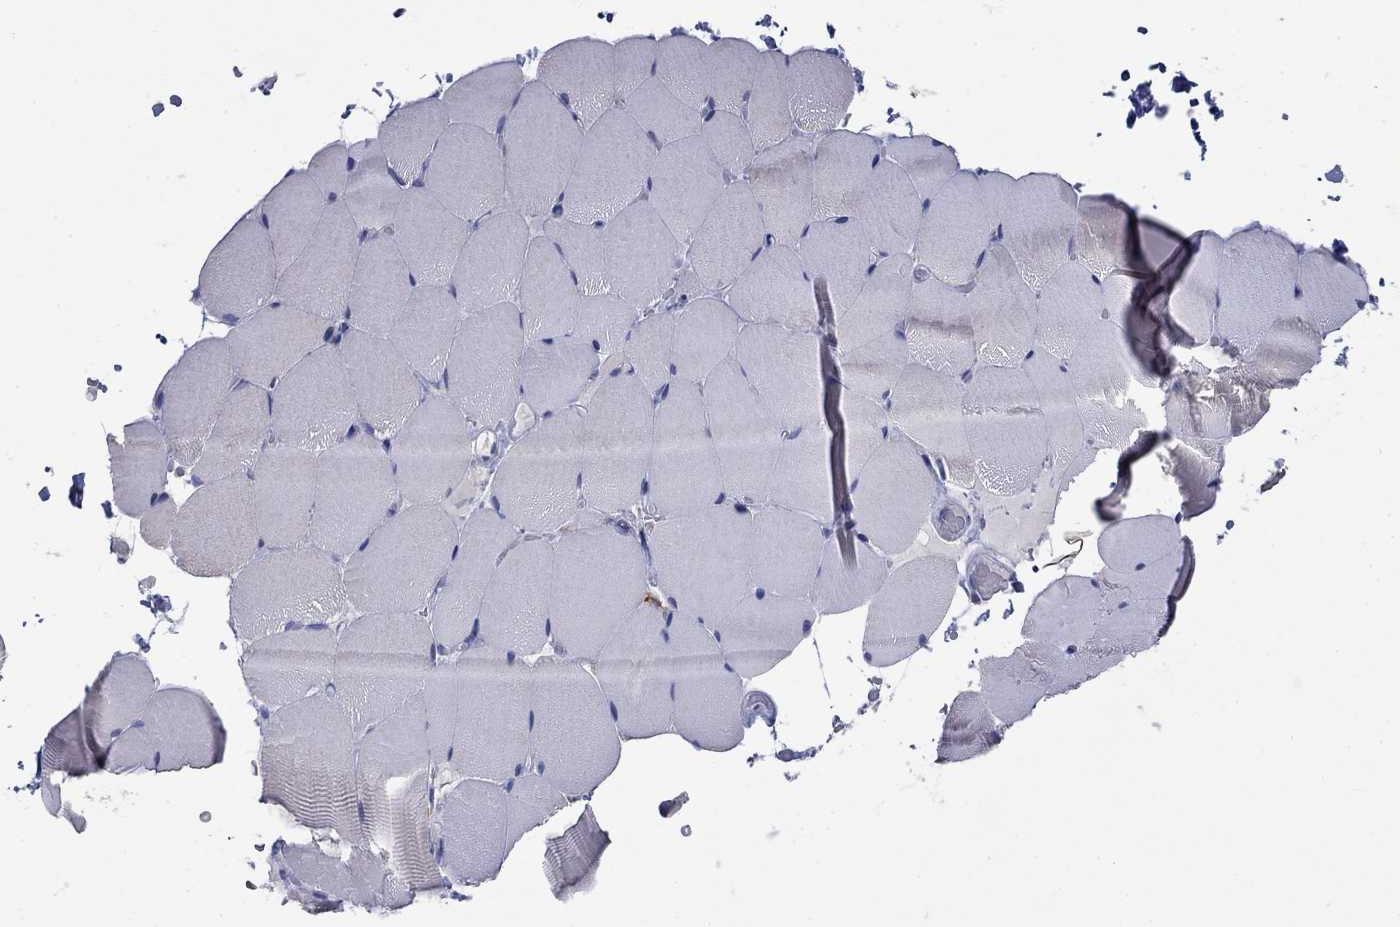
{"staining": {"intensity": "negative", "quantity": "none", "location": "none"}, "tissue": "skeletal muscle", "cell_type": "Myocytes", "image_type": "normal", "snomed": [{"axis": "morphology", "description": "Normal tissue, NOS"}, {"axis": "topography", "description": "Skeletal muscle"}], "caption": "Immunohistochemical staining of normal human skeletal muscle exhibits no significant expression in myocytes. (DAB immunohistochemistry (IHC) with hematoxylin counter stain).", "gene": "PTPRZ1", "patient": {"sex": "female", "age": 37}}